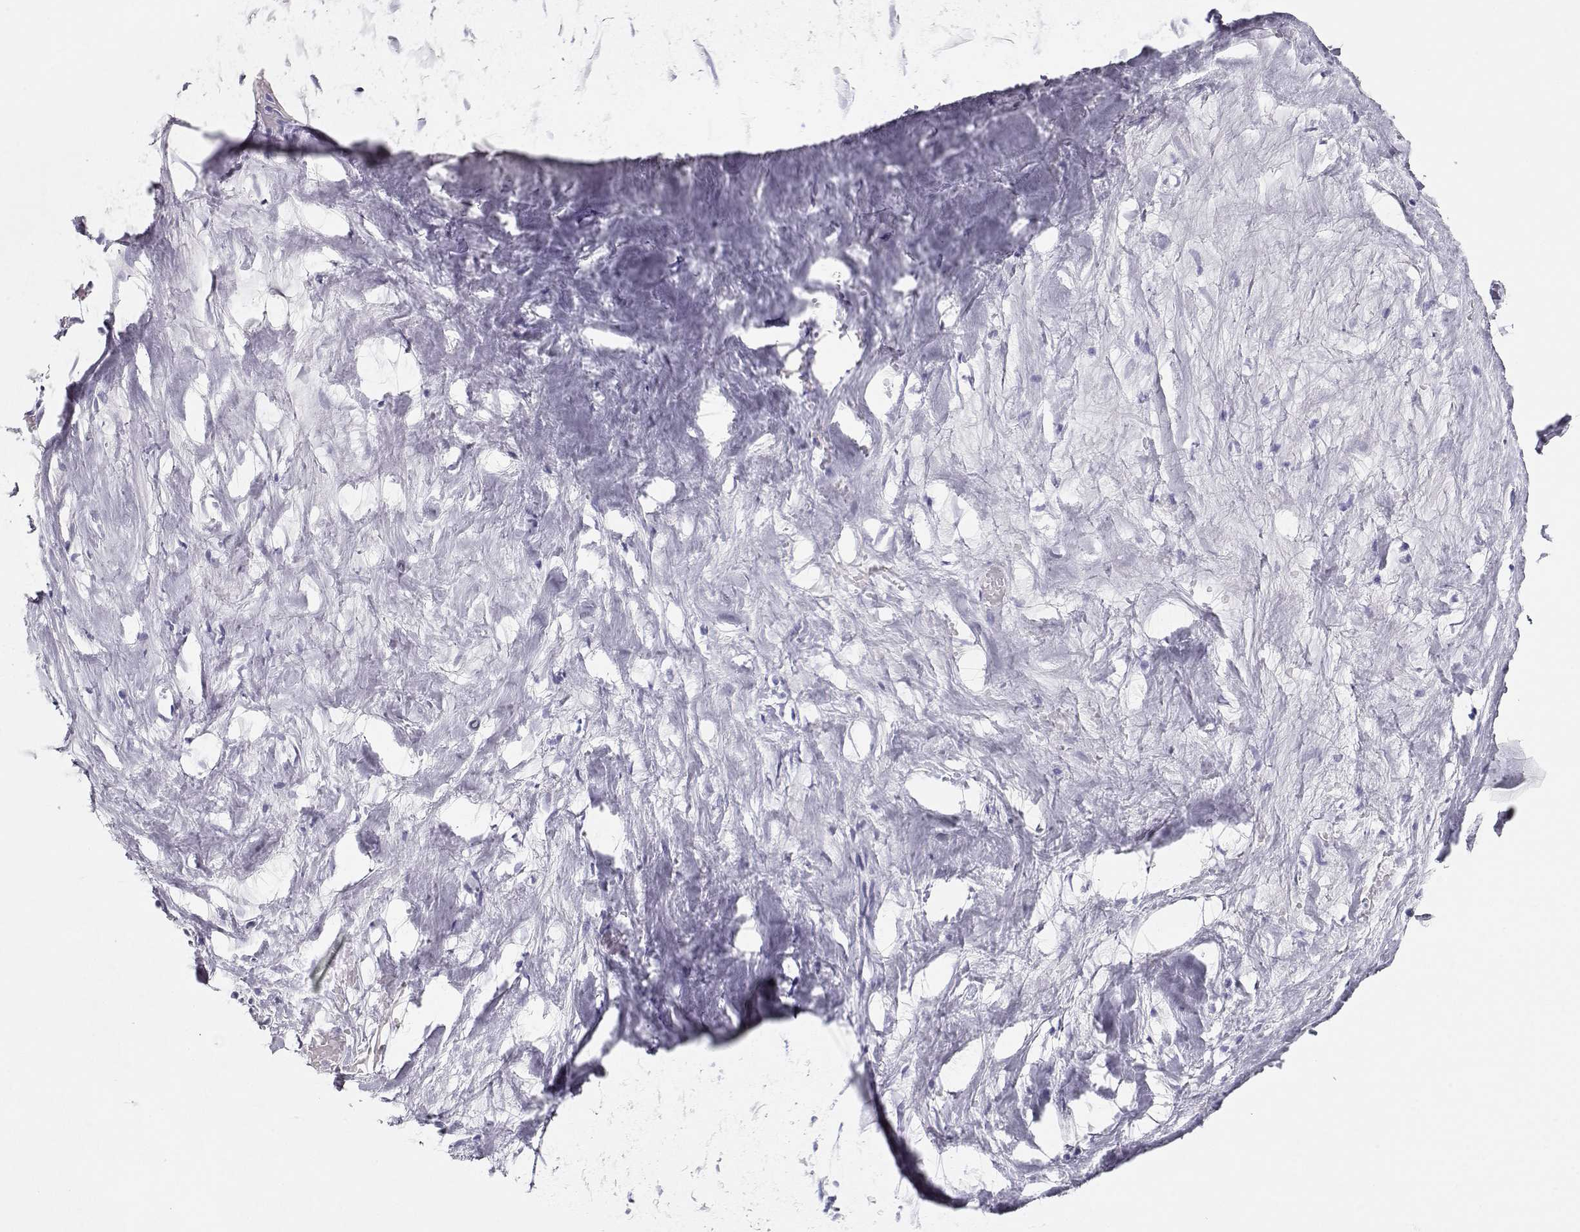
{"staining": {"intensity": "negative", "quantity": "none", "location": "none"}, "tissue": "liver cancer", "cell_type": "Tumor cells", "image_type": "cancer", "snomed": [{"axis": "morphology", "description": "Cholangiocarcinoma"}, {"axis": "topography", "description": "Liver"}], "caption": "There is no significant expression in tumor cells of liver cancer.", "gene": "MAGEC1", "patient": {"sex": "female", "age": 52}}